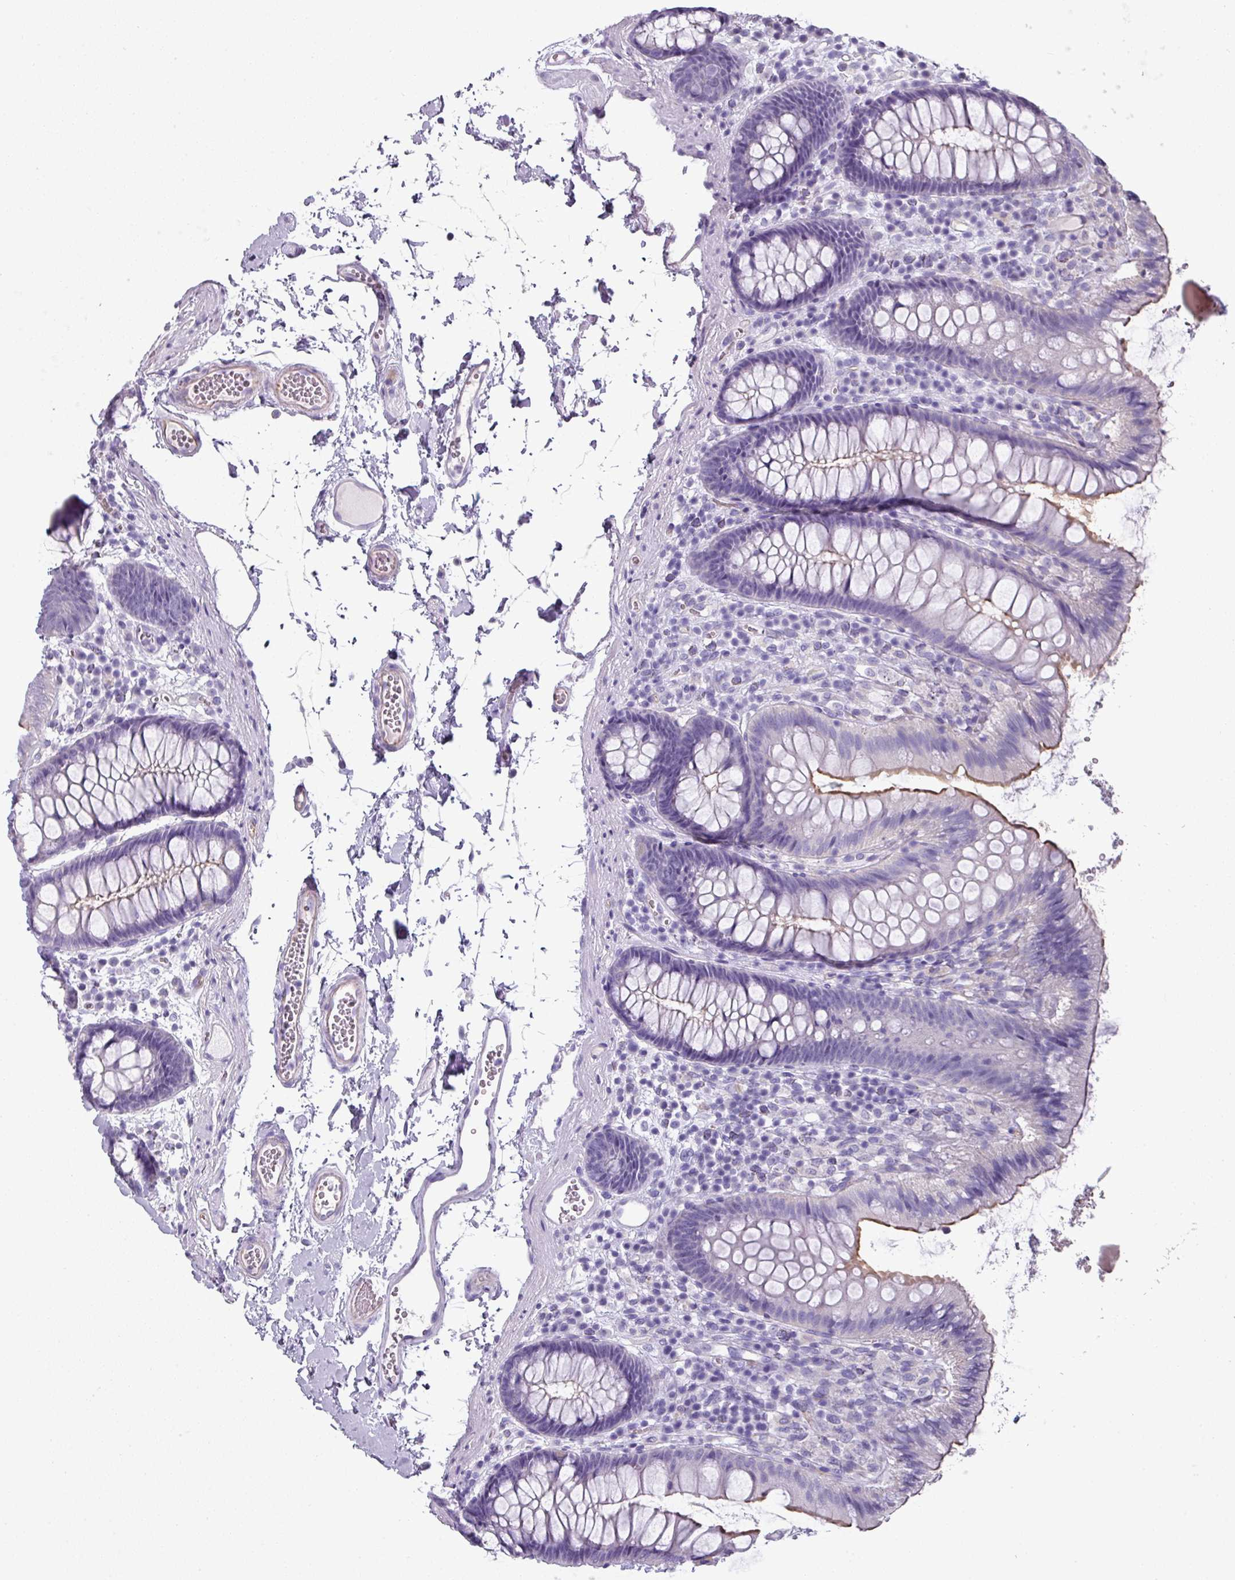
{"staining": {"intensity": "negative", "quantity": "none", "location": "none"}, "tissue": "colon", "cell_type": "Endothelial cells", "image_type": "normal", "snomed": [{"axis": "morphology", "description": "Normal tissue, NOS"}, {"axis": "topography", "description": "Colon"}], "caption": "Micrograph shows no significant protein expression in endothelial cells of unremarkable colon.", "gene": "SLC17A7", "patient": {"sex": "male", "age": 84}}